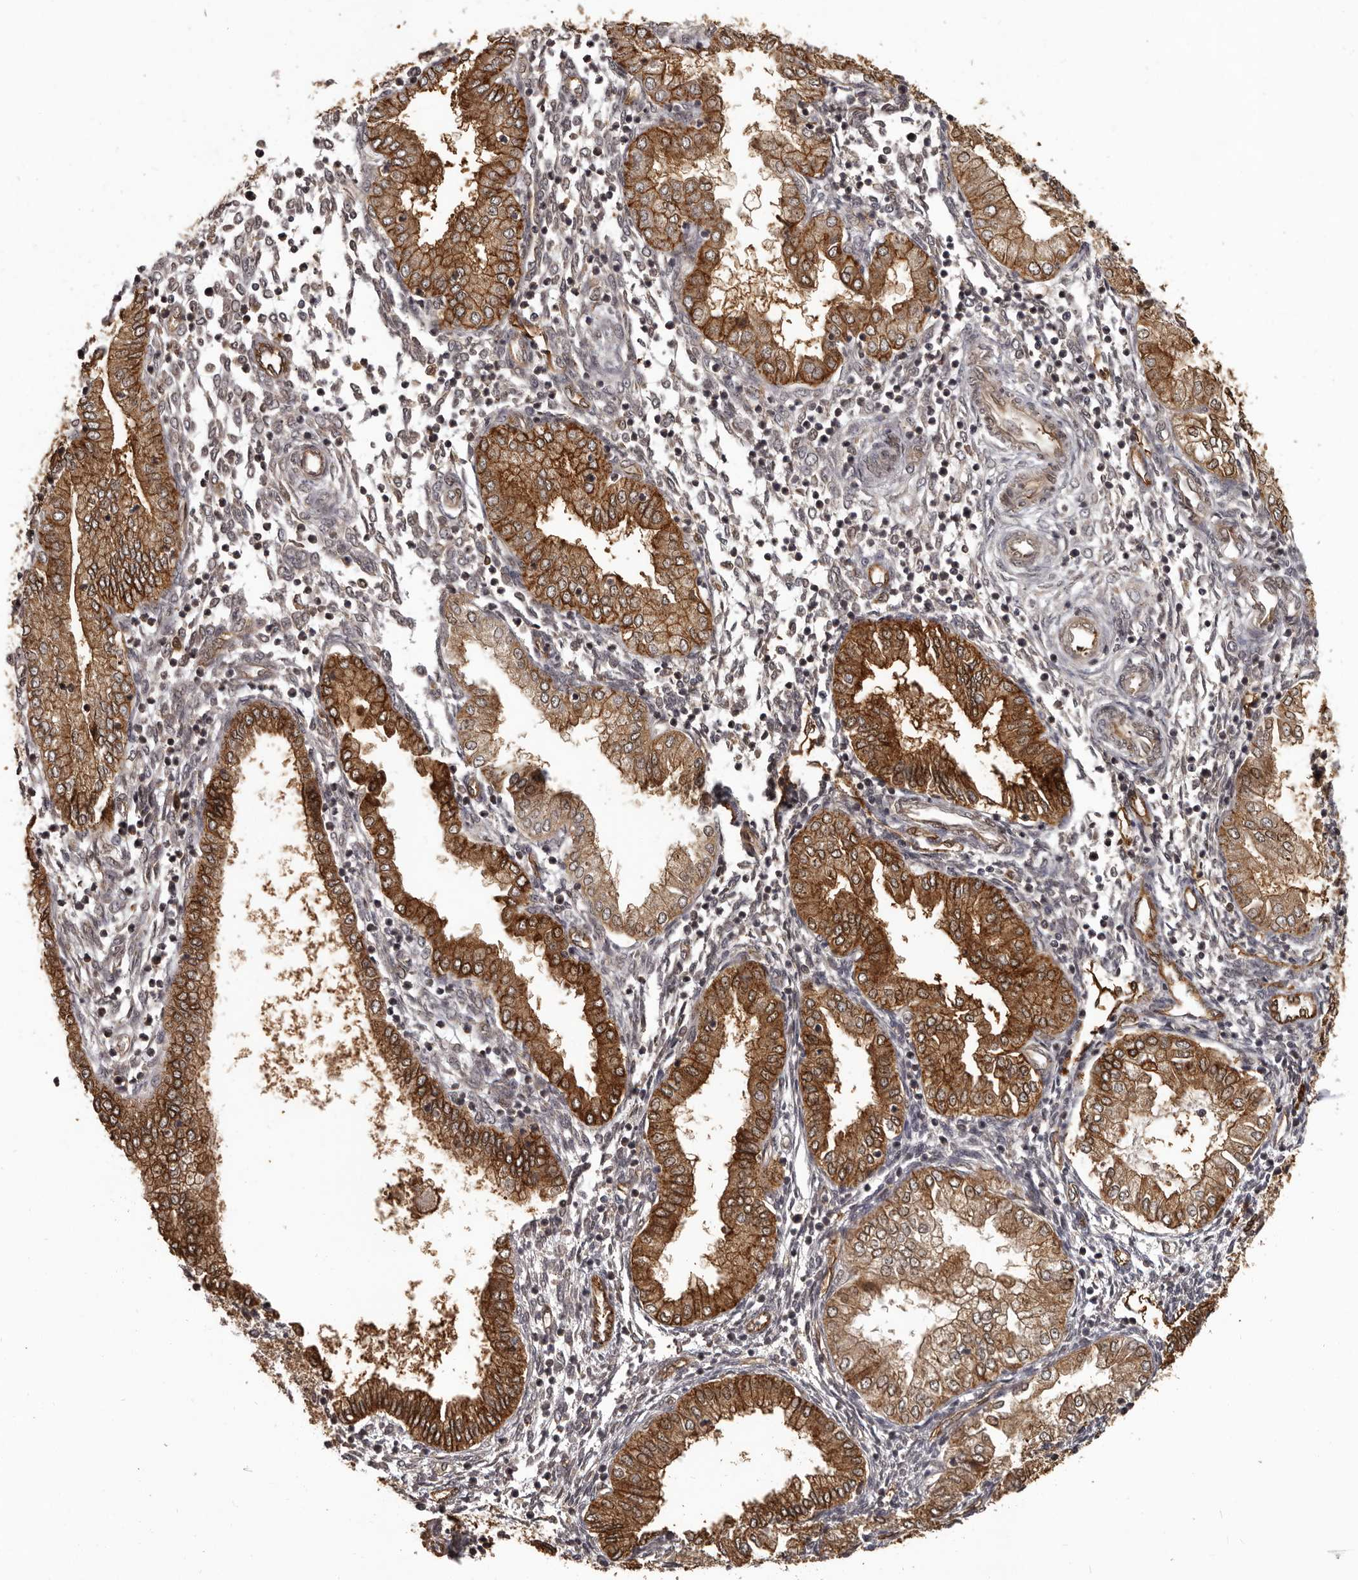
{"staining": {"intensity": "negative", "quantity": "none", "location": "none"}, "tissue": "endometrium", "cell_type": "Cells in endometrial stroma", "image_type": "normal", "snomed": [{"axis": "morphology", "description": "Normal tissue, NOS"}, {"axis": "topography", "description": "Endometrium"}], "caption": "Cells in endometrial stroma show no significant expression in unremarkable endometrium. Brightfield microscopy of immunohistochemistry (IHC) stained with DAB (brown) and hematoxylin (blue), captured at high magnification.", "gene": "SLITRK6", "patient": {"sex": "female", "age": 53}}